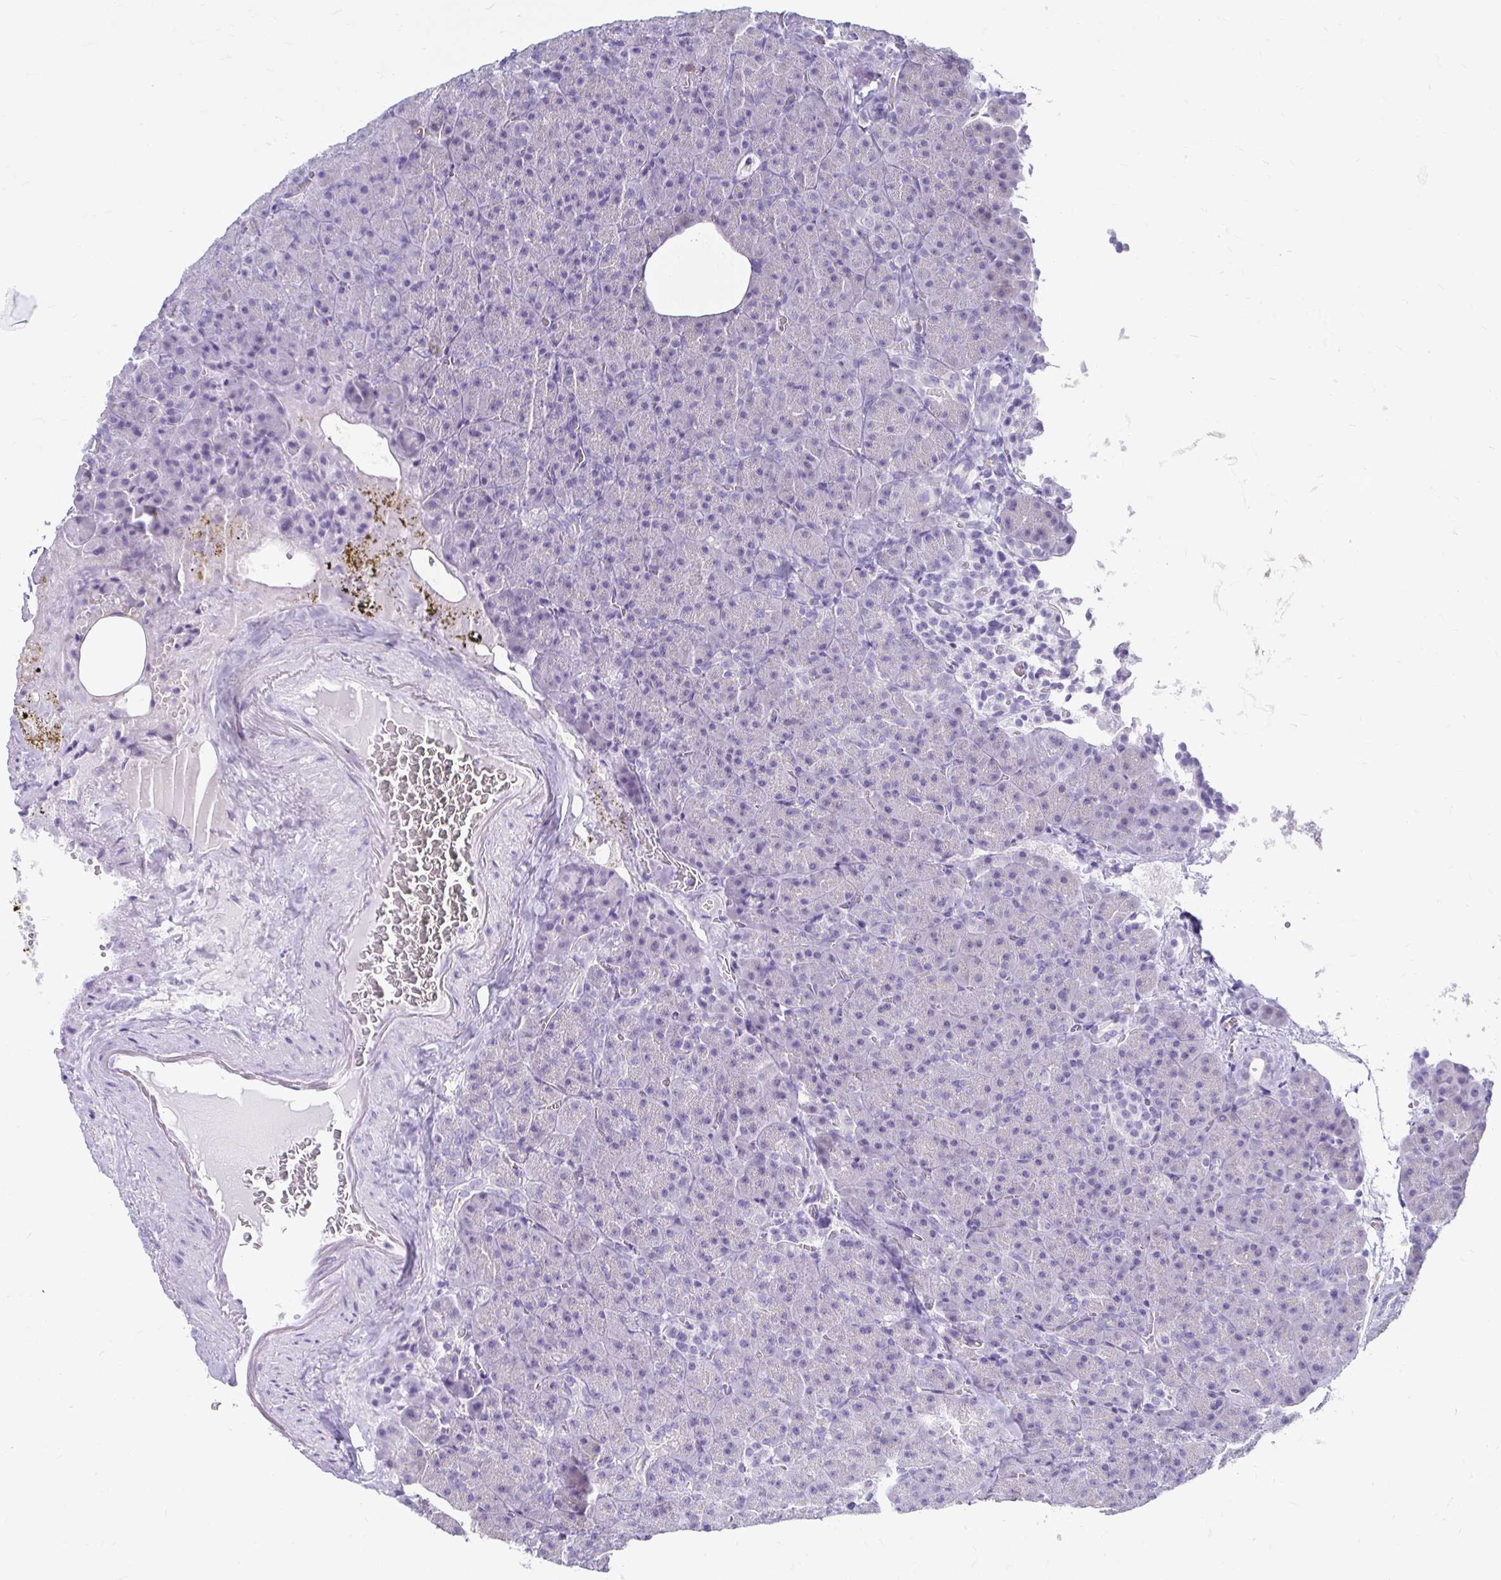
{"staining": {"intensity": "negative", "quantity": "none", "location": "none"}, "tissue": "pancreas", "cell_type": "Exocrine glandular cells", "image_type": "normal", "snomed": [{"axis": "morphology", "description": "Normal tissue, NOS"}, {"axis": "topography", "description": "Pancreas"}], "caption": "IHC image of unremarkable pancreas stained for a protein (brown), which reveals no staining in exocrine glandular cells. (DAB (3,3'-diaminobenzidine) immunohistochemistry, high magnification).", "gene": "CST6", "patient": {"sex": "female", "age": 74}}